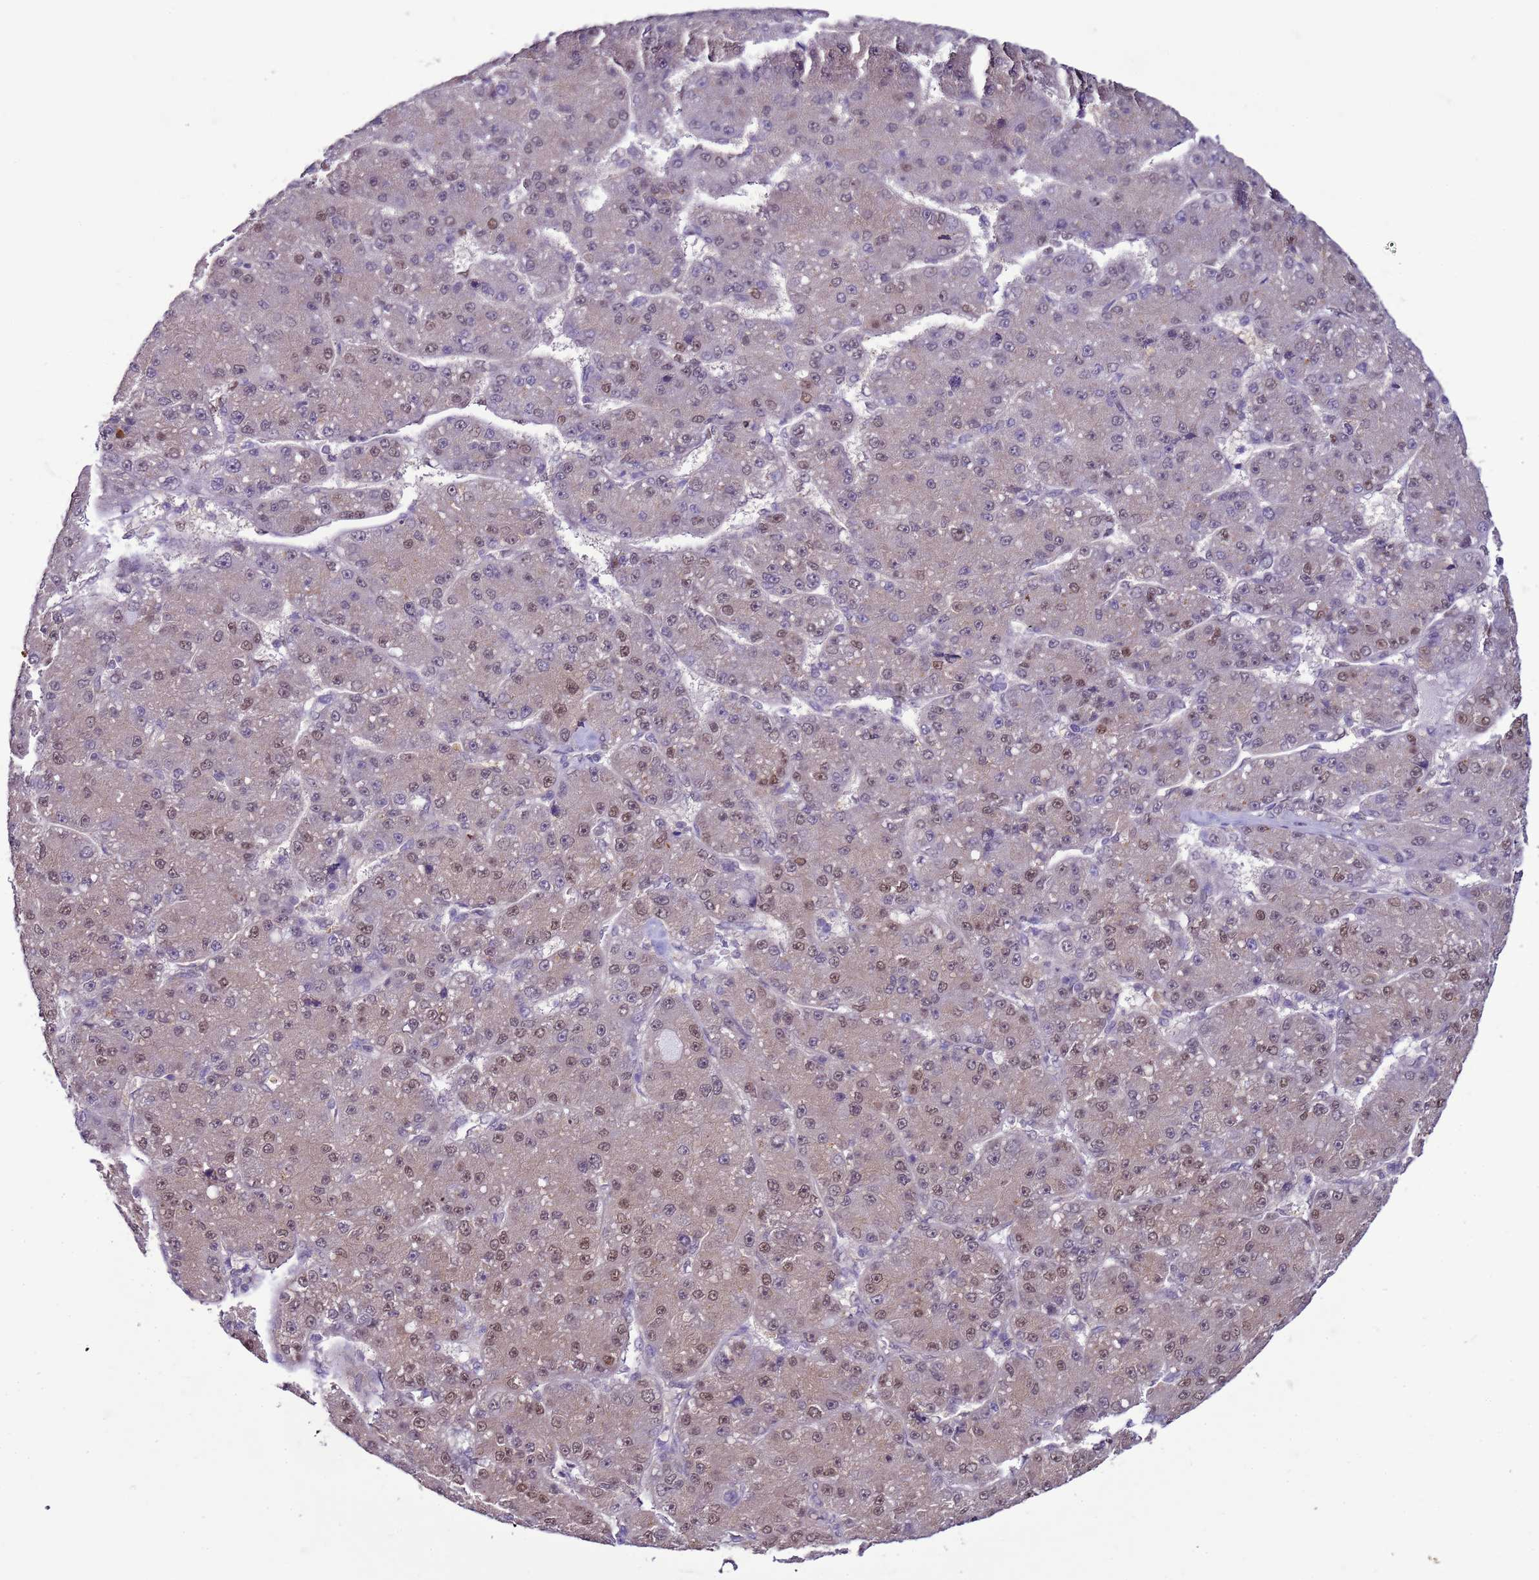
{"staining": {"intensity": "moderate", "quantity": "25%-75%", "location": "nuclear"}, "tissue": "liver cancer", "cell_type": "Tumor cells", "image_type": "cancer", "snomed": [{"axis": "morphology", "description": "Carcinoma, Hepatocellular, NOS"}, {"axis": "topography", "description": "Liver"}], "caption": "Immunohistochemical staining of human liver cancer displays medium levels of moderate nuclear expression in approximately 25%-75% of tumor cells.", "gene": "DDI2", "patient": {"sex": "male", "age": 67}}